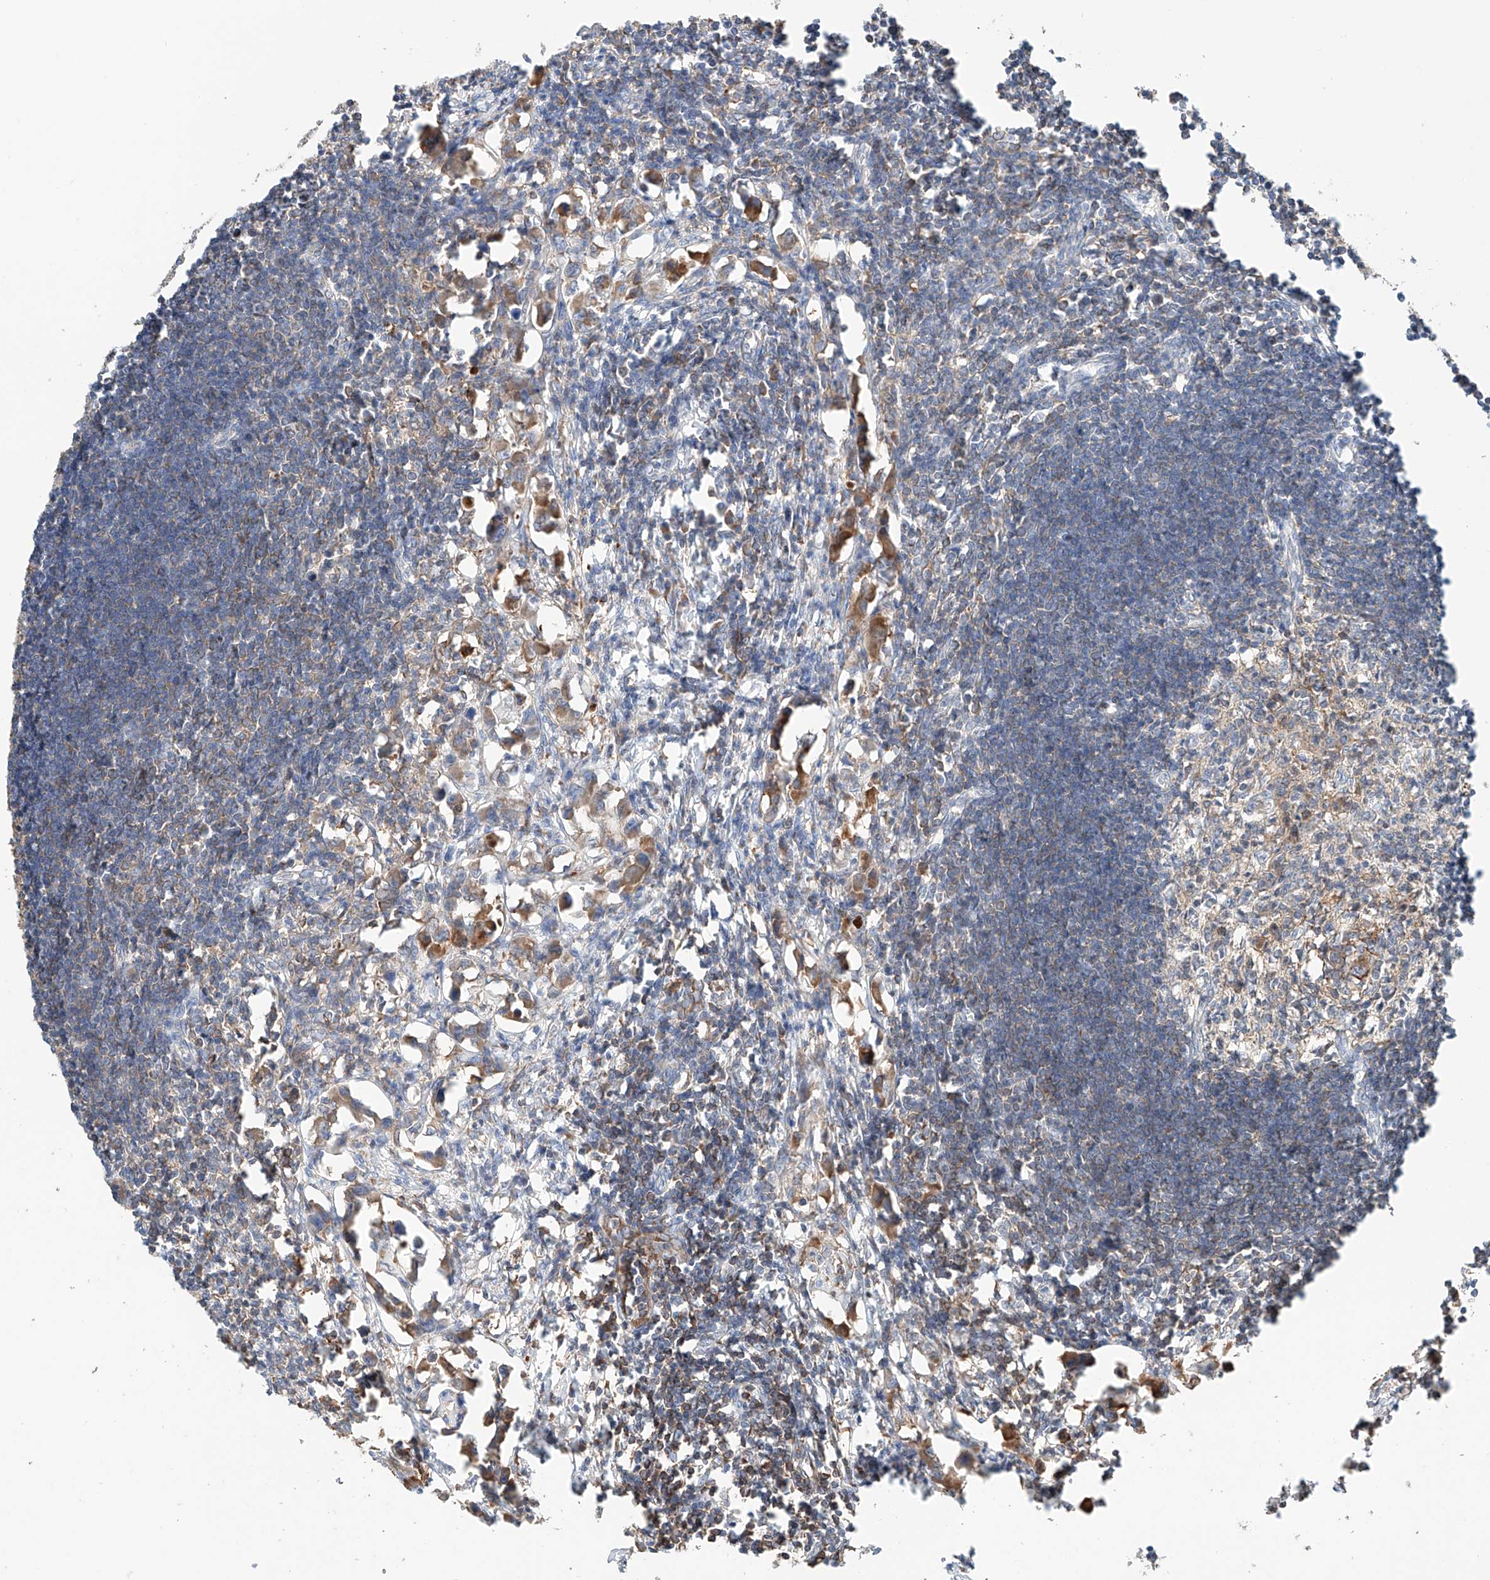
{"staining": {"intensity": "weak", "quantity": "25%-75%", "location": "cytoplasmic/membranous"}, "tissue": "lymph node", "cell_type": "Germinal center cells", "image_type": "normal", "snomed": [{"axis": "morphology", "description": "Normal tissue, NOS"}, {"axis": "morphology", "description": "Malignant melanoma, Metastatic site"}, {"axis": "topography", "description": "Lymph node"}], "caption": "Unremarkable lymph node exhibits weak cytoplasmic/membranous staining in approximately 25%-75% of germinal center cells, visualized by immunohistochemistry. The staining was performed using DAB (3,3'-diaminobenzidine) to visualize the protein expression in brown, while the nuclei were stained in blue with hematoxylin (Magnification: 20x).", "gene": "PGGT1B", "patient": {"sex": "male", "age": 41}}